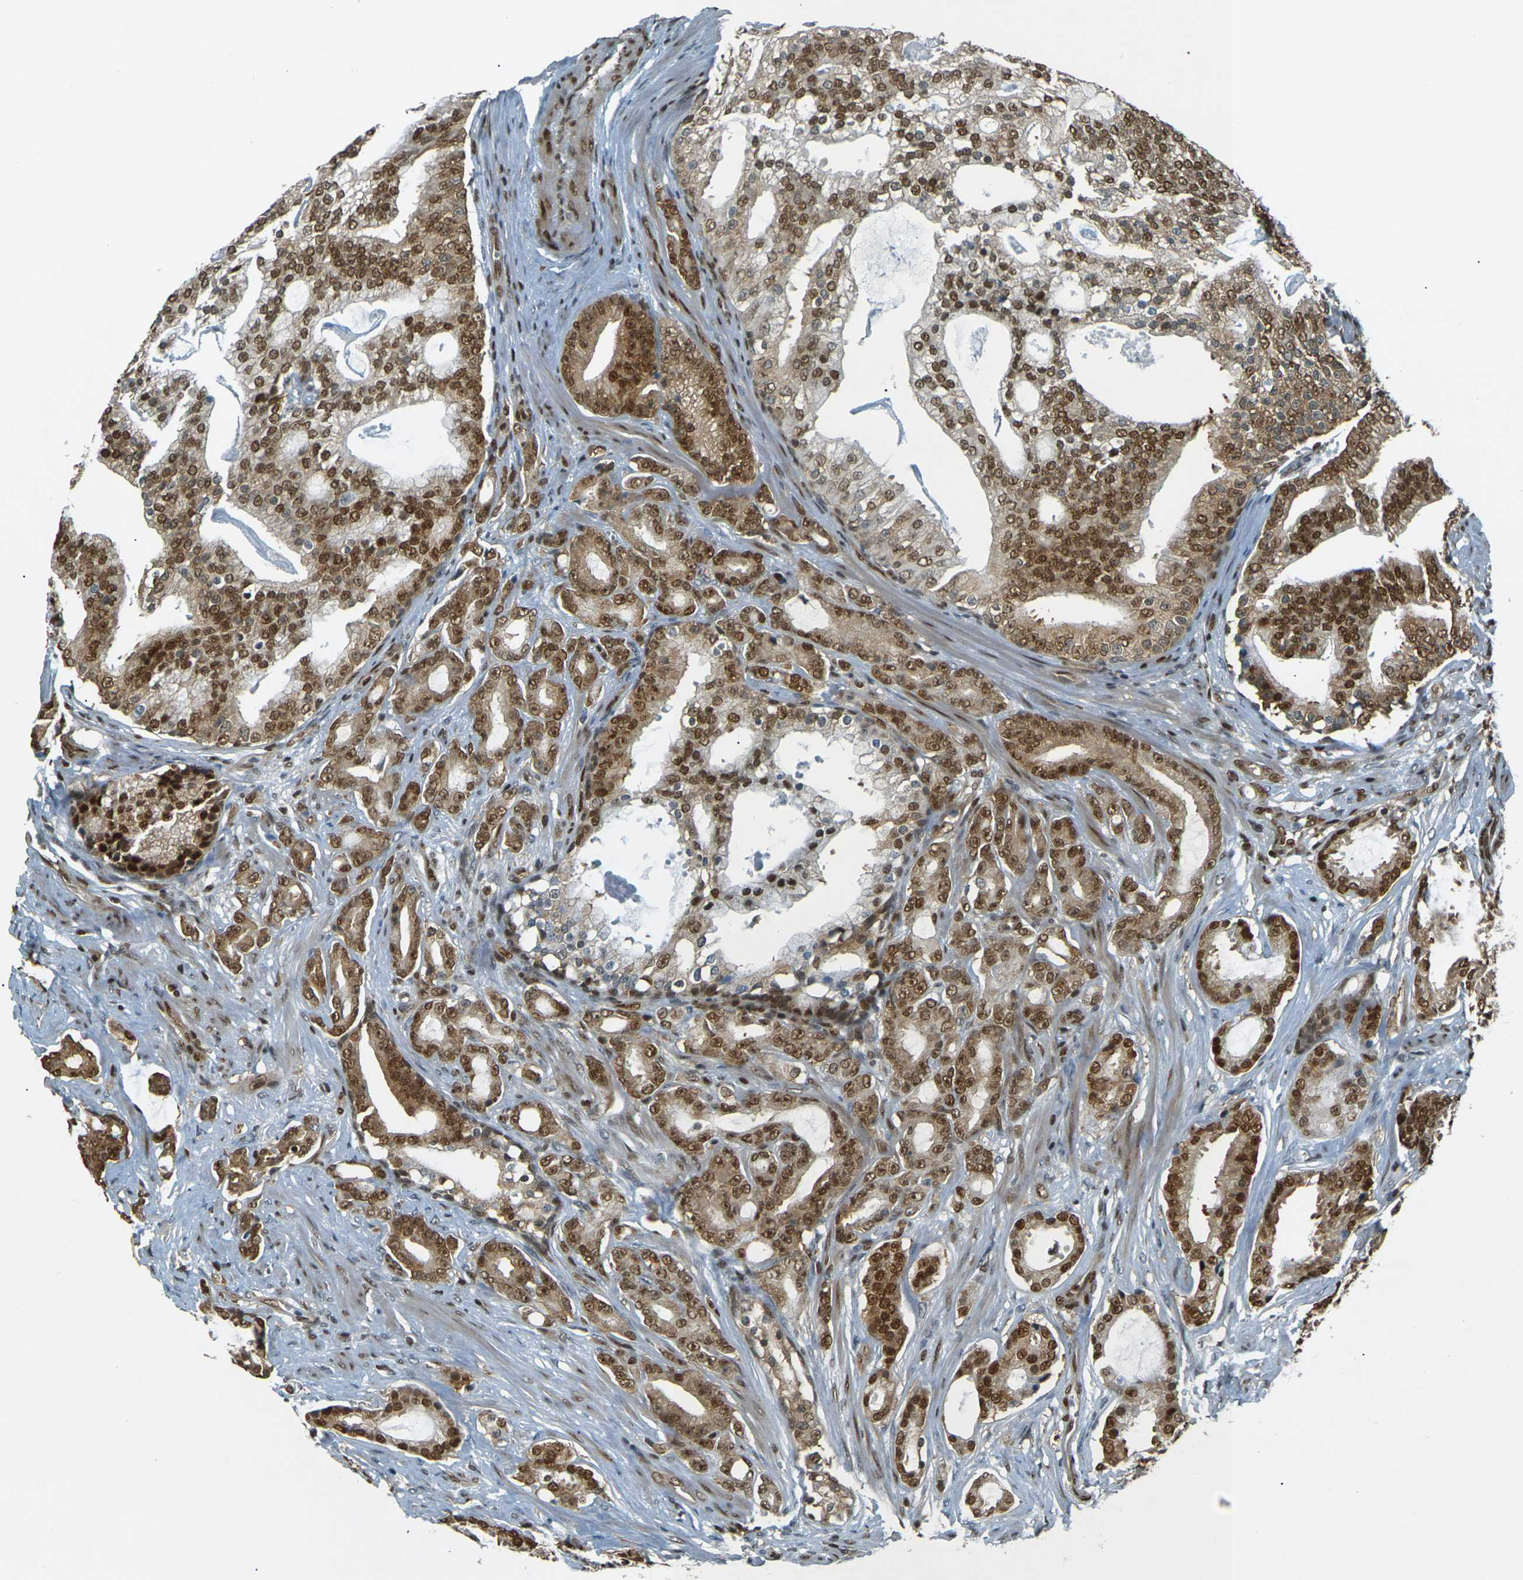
{"staining": {"intensity": "moderate", "quantity": ">75%", "location": "cytoplasmic/membranous,nuclear"}, "tissue": "prostate cancer", "cell_type": "Tumor cells", "image_type": "cancer", "snomed": [{"axis": "morphology", "description": "Adenocarcinoma, Low grade"}, {"axis": "topography", "description": "Prostate"}], "caption": "There is medium levels of moderate cytoplasmic/membranous and nuclear expression in tumor cells of prostate cancer, as demonstrated by immunohistochemical staining (brown color).", "gene": "NHEJ1", "patient": {"sex": "male", "age": 58}}